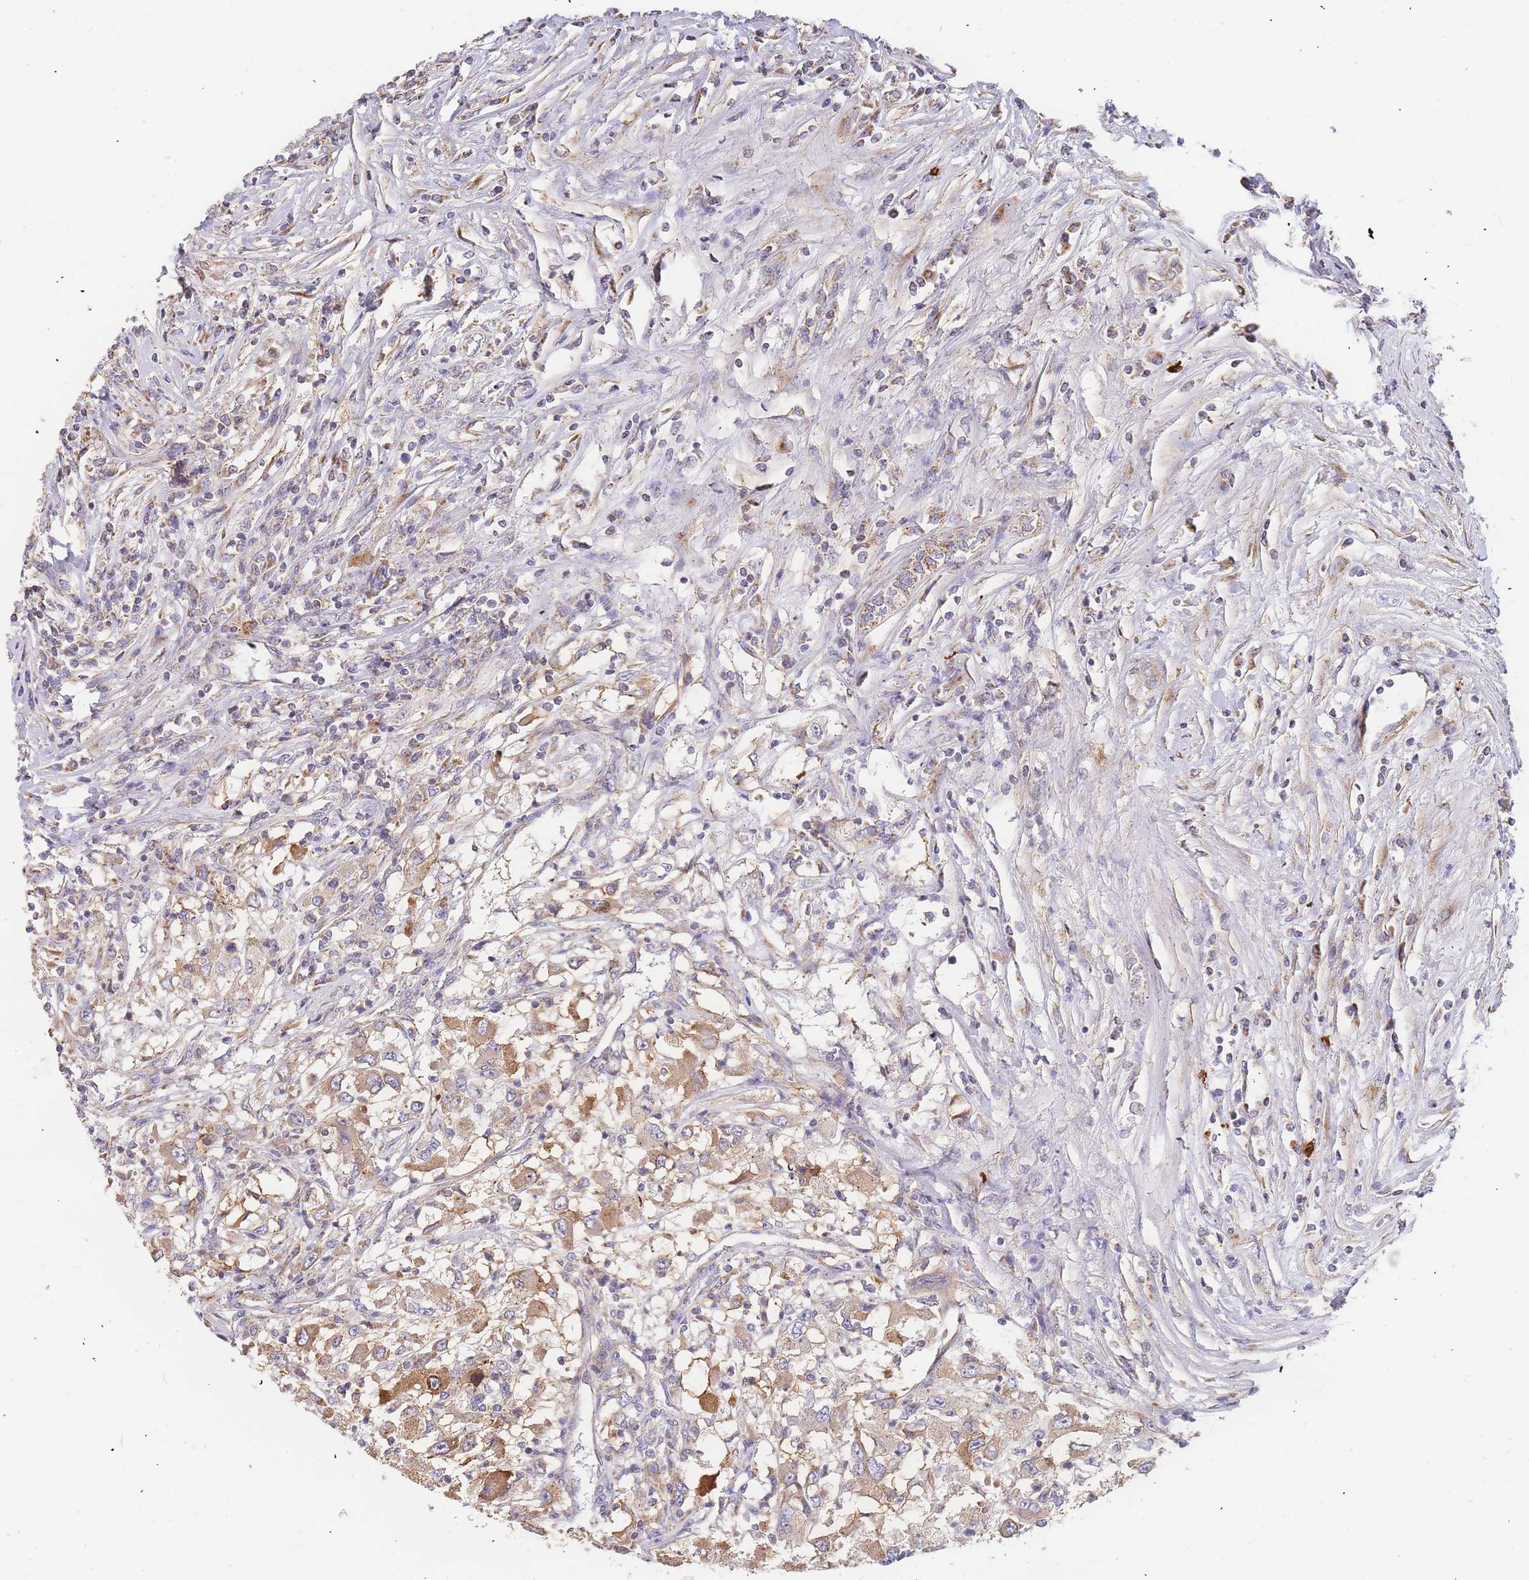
{"staining": {"intensity": "moderate", "quantity": ">75%", "location": "cytoplasmic/membranous"}, "tissue": "renal cancer", "cell_type": "Tumor cells", "image_type": "cancer", "snomed": [{"axis": "morphology", "description": "Adenocarcinoma, NOS"}, {"axis": "topography", "description": "Kidney"}], "caption": "High-power microscopy captured an IHC image of renal adenocarcinoma, revealing moderate cytoplasmic/membranous positivity in about >75% of tumor cells. (DAB (3,3'-diaminobenzidine) IHC, brown staining for protein, blue staining for nuclei).", "gene": "ADCY9", "patient": {"sex": "female", "age": 67}}